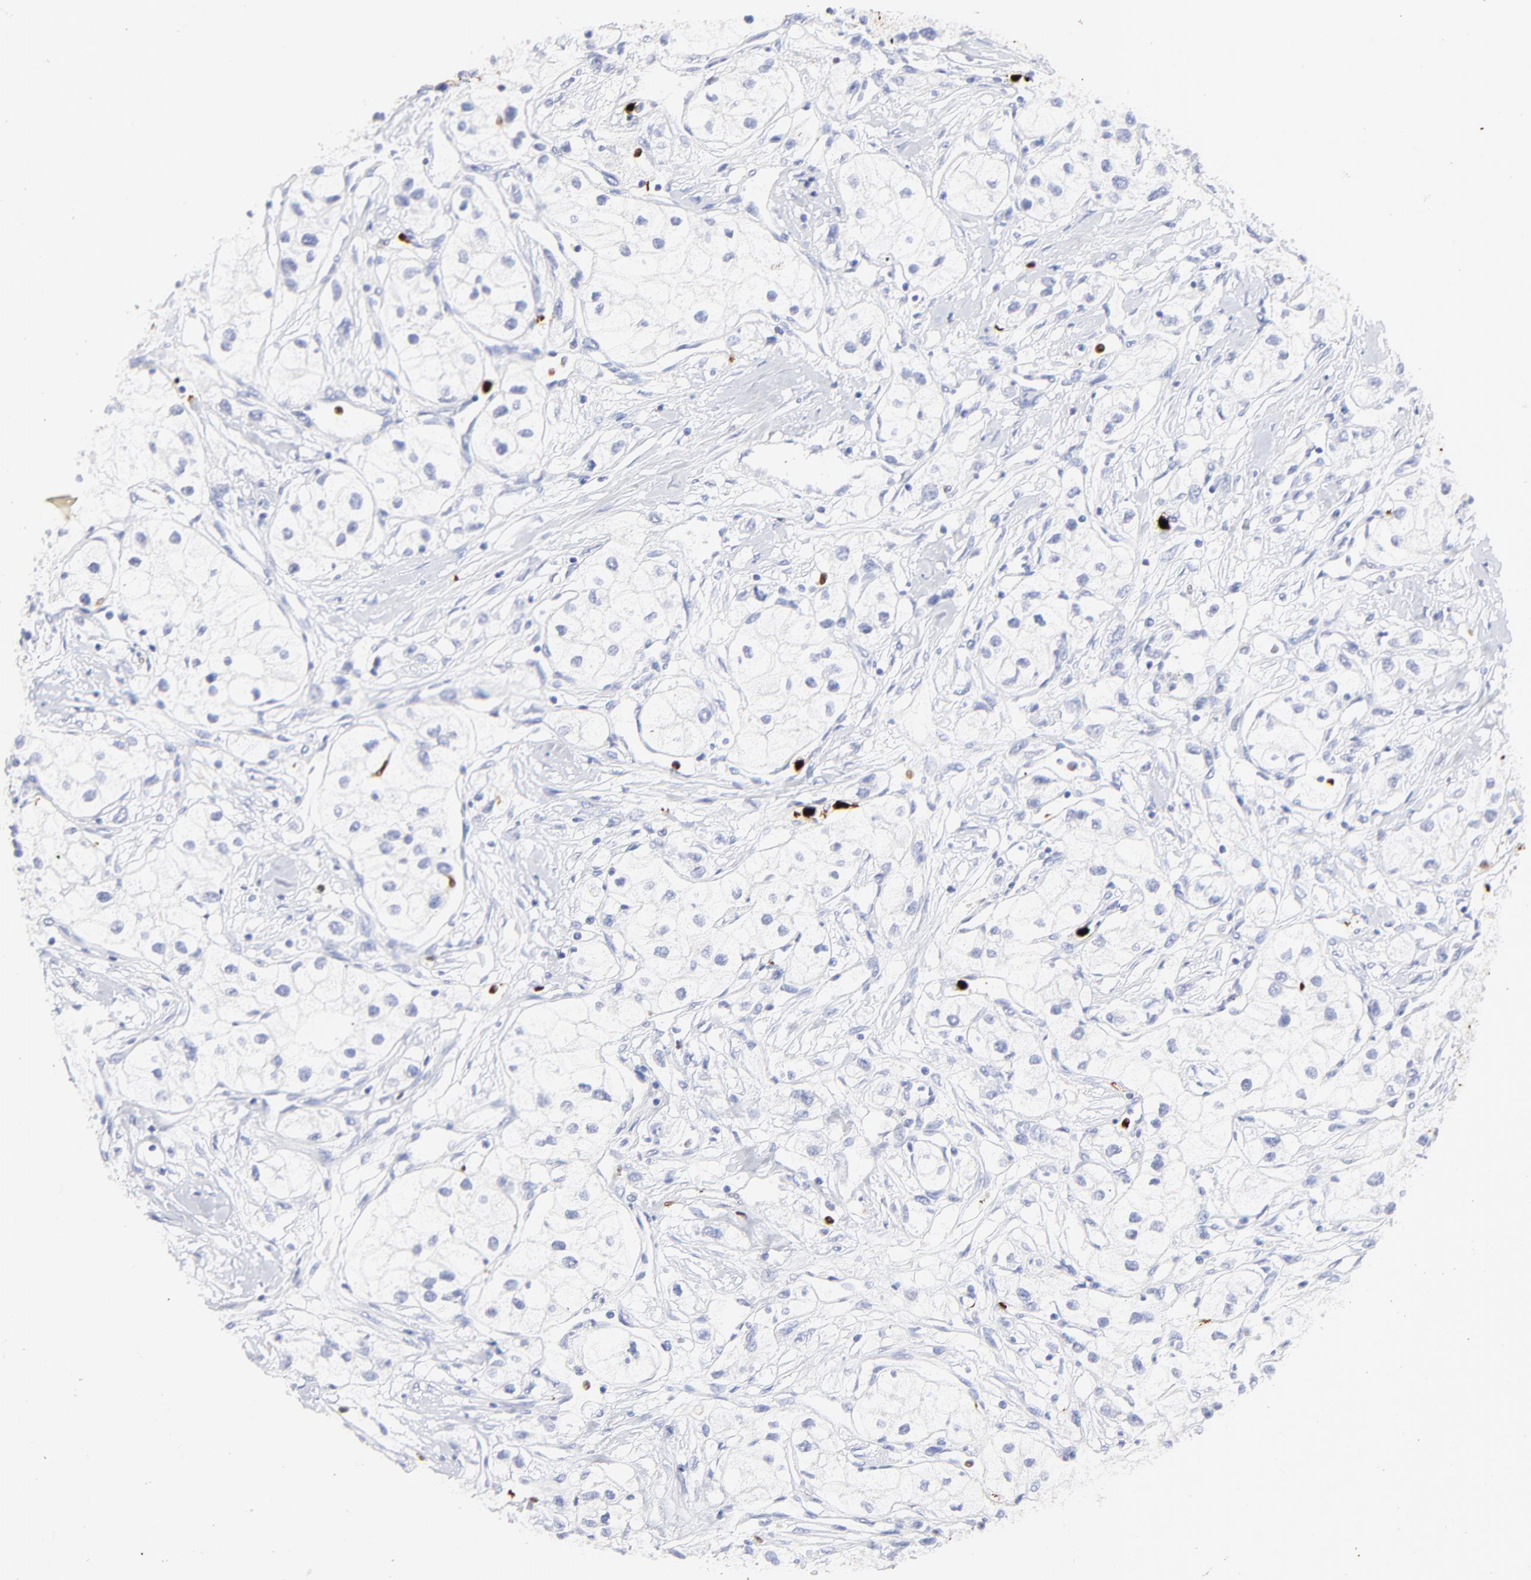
{"staining": {"intensity": "negative", "quantity": "none", "location": "none"}, "tissue": "renal cancer", "cell_type": "Tumor cells", "image_type": "cancer", "snomed": [{"axis": "morphology", "description": "Adenocarcinoma, NOS"}, {"axis": "topography", "description": "Kidney"}], "caption": "Tumor cells are negative for protein expression in human adenocarcinoma (renal).", "gene": "S100A12", "patient": {"sex": "male", "age": 57}}